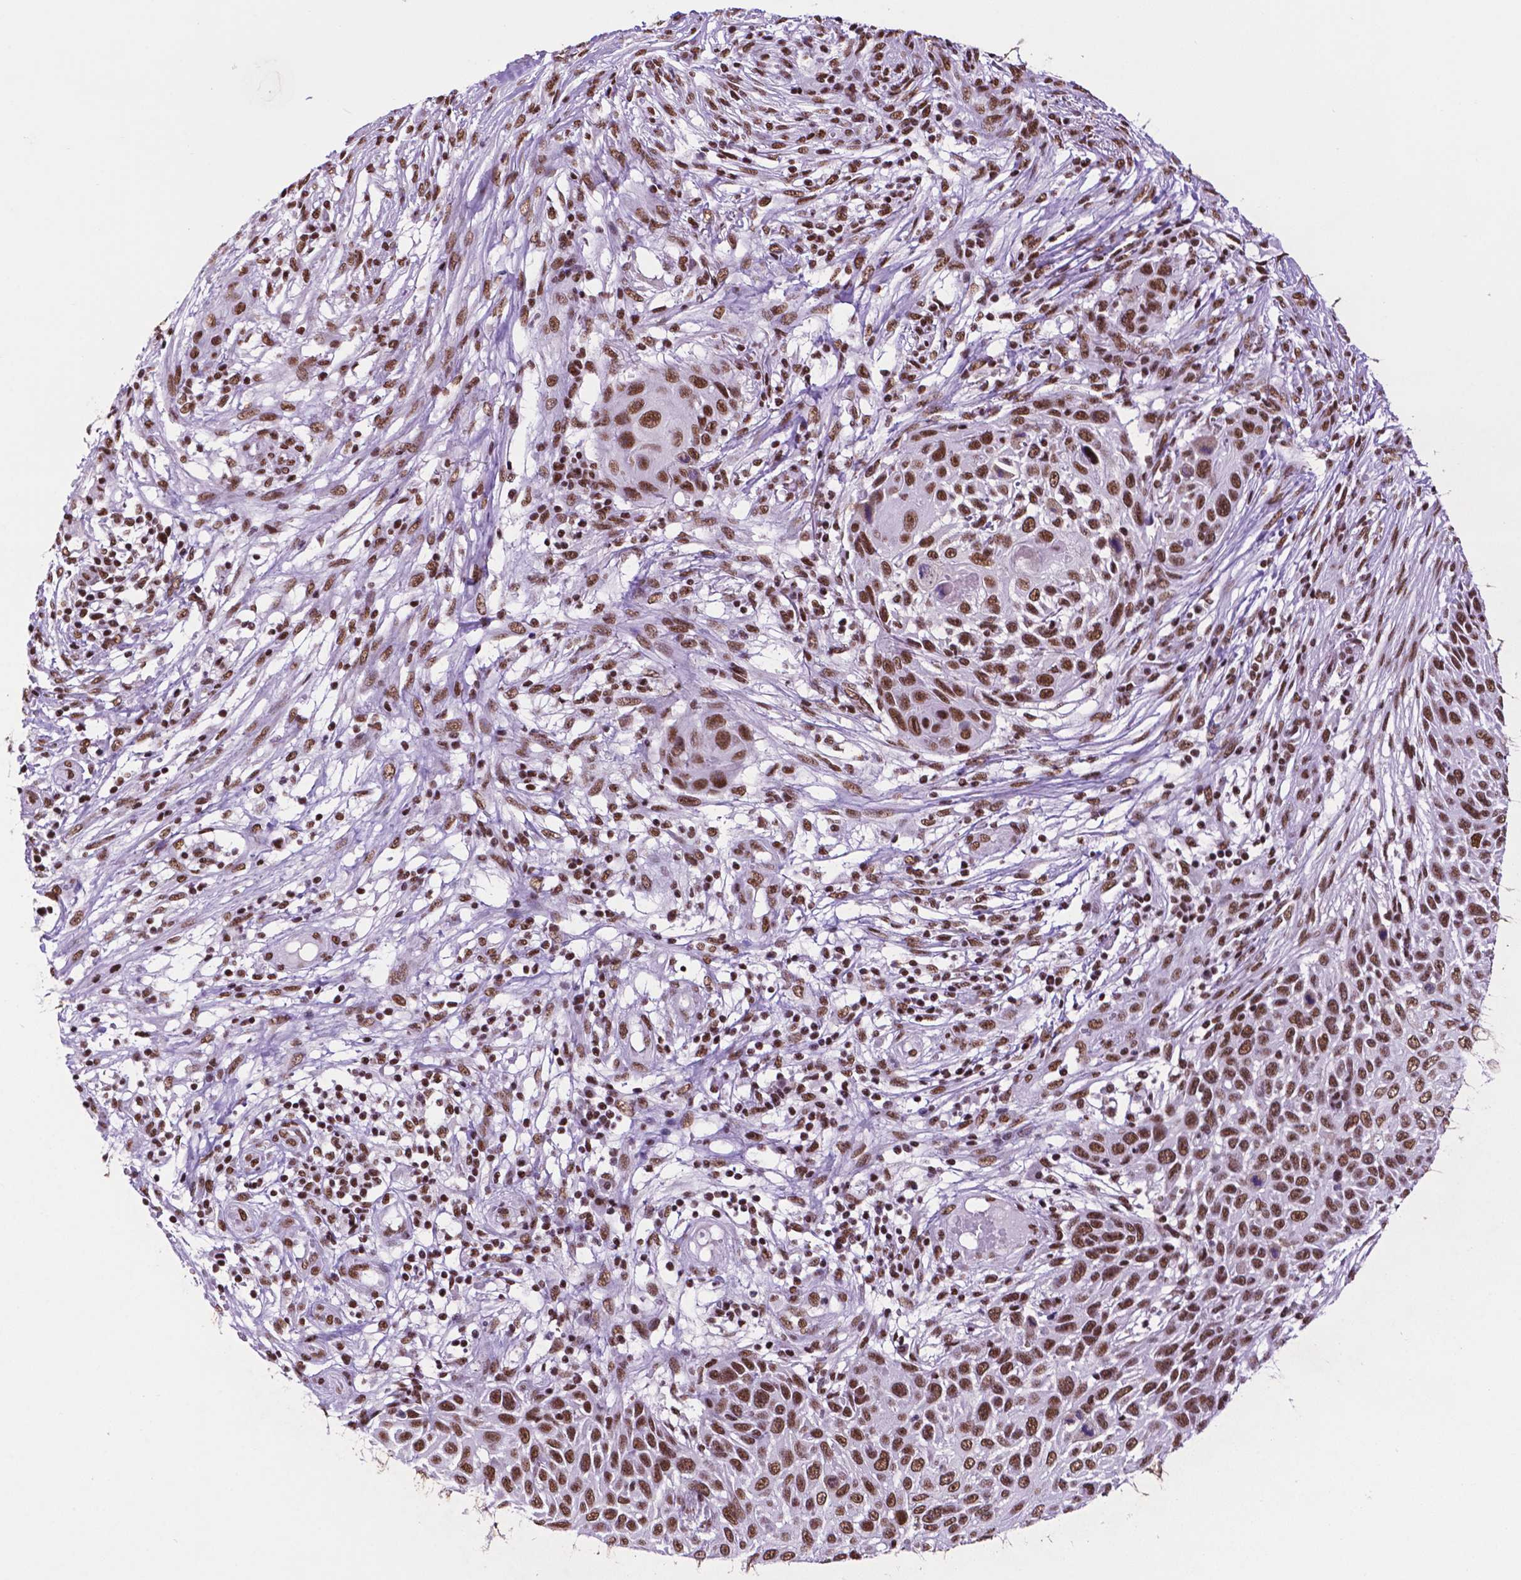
{"staining": {"intensity": "moderate", "quantity": ">75%", "location": "nuclear"}, "tissue": "skin cancer", "cell_type": "Tumor cells", "image_type": "cancer", "snomed": [{"axis": "morphology", "description": "Squamous cell carcinoma, NOS"}, {"axis": "topography", "description": "Skin"}], "caption": "Moderate nuclear expression is identified in about >75% of tumor cells in skin cancer (squamous cell carcinoma).", "gene": "CCAR2", "patient": {"sex": "male", "age": 92}}